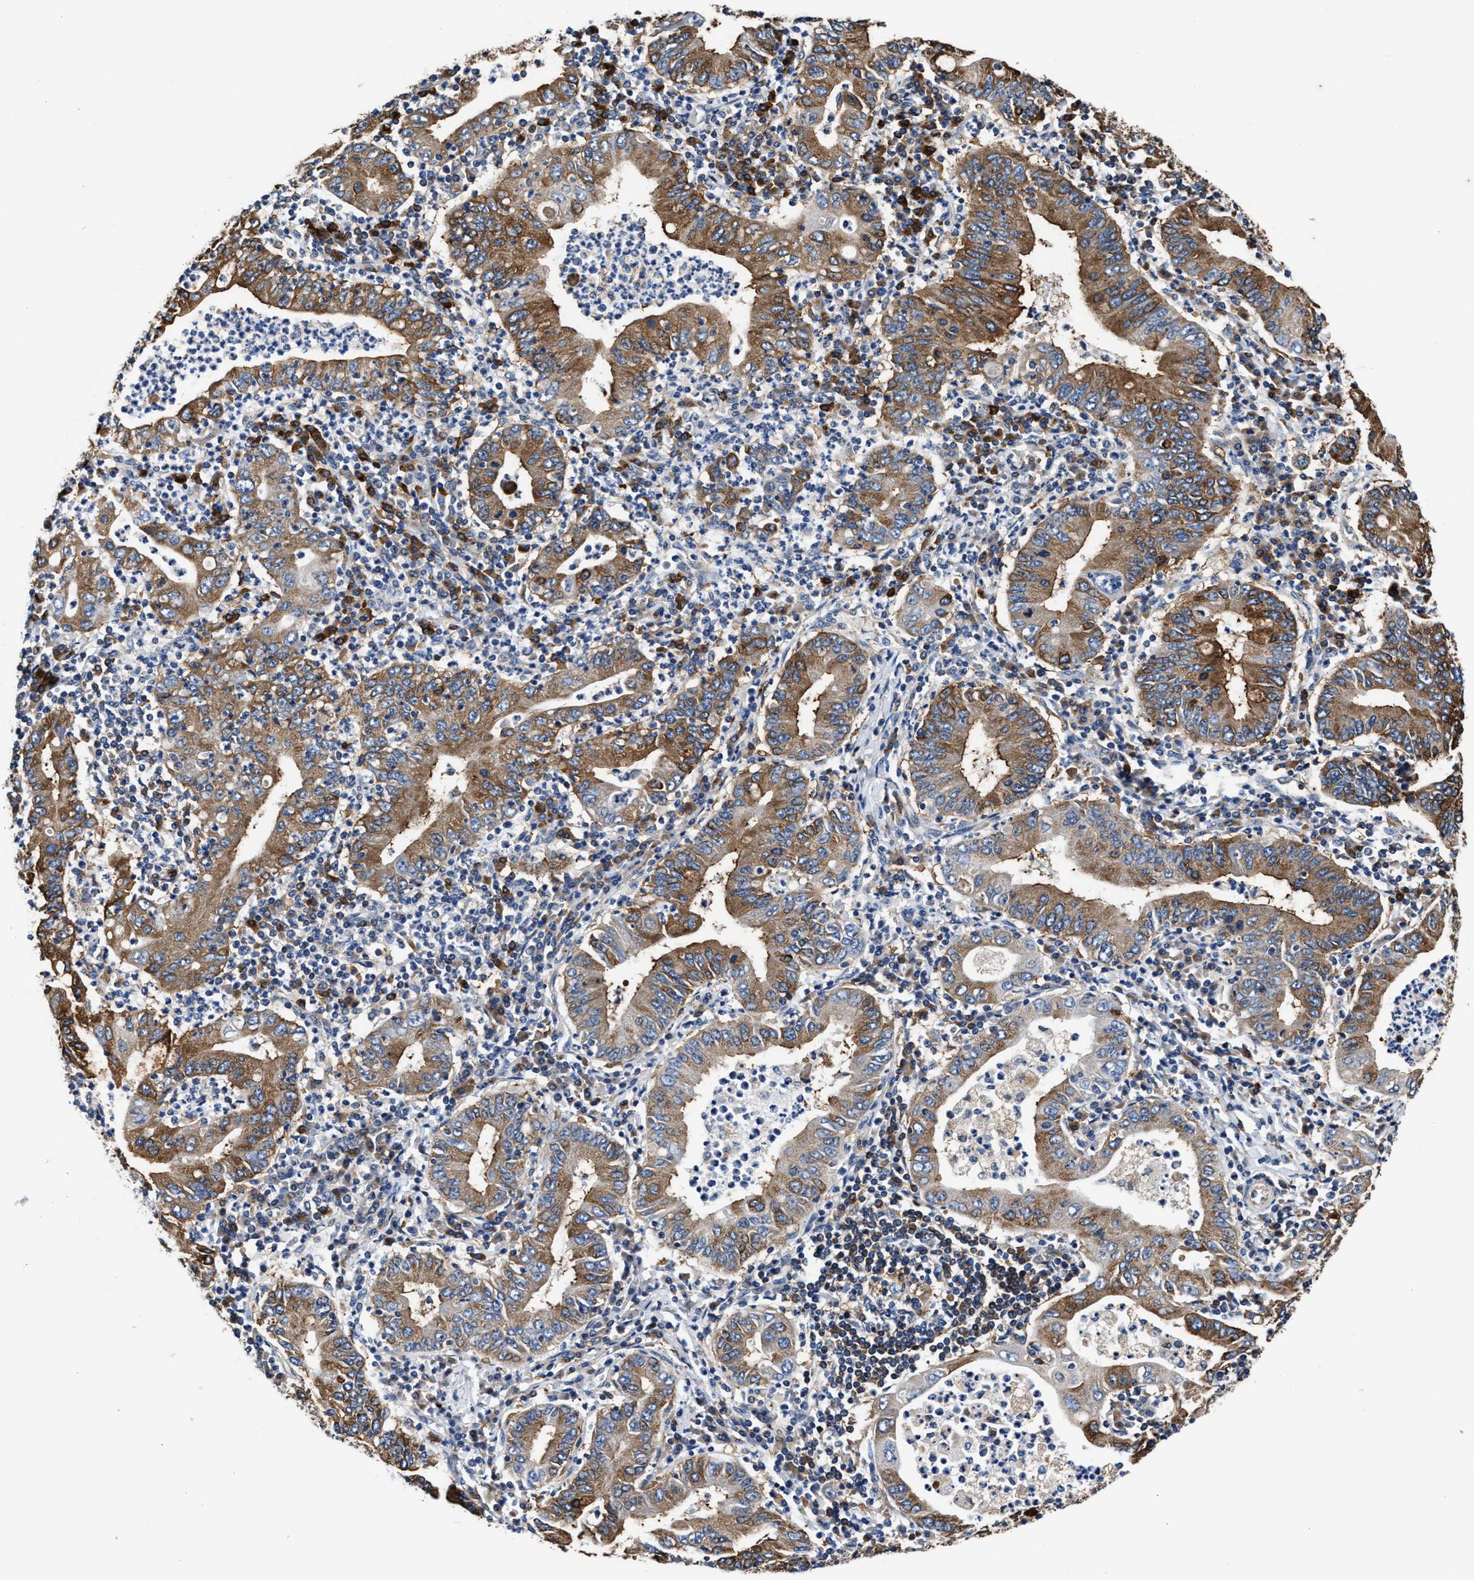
{"staining": {"intensity": "moderate", "quantity": ">75%", "location": "cytoplasmic/membranous"}, "tissue": "stomach cancer", "cell_type": "Tumor cells", "image_type": "cancer", "snomed": [{"axis": "morphology", "description": "Normal tissue, NOS"}, {"axis": "morphology", "description": "Adenocarcinoma, NOS"}, {"axis": "topography", "description": "Esophagus"}, {"axis": "topography", "description": "Stomach, upper"}, {"axis": "topography", "description": "Peripheral nerve tissue"}], "caption": "This is an image of IHC staining of adenocarcinoma (stomach), which shows moderate staining in the cytoplasmic/membranous of tumor cells.", "gene": "PPP1R9B", "patient": {"sex": "male", "age": 62}}